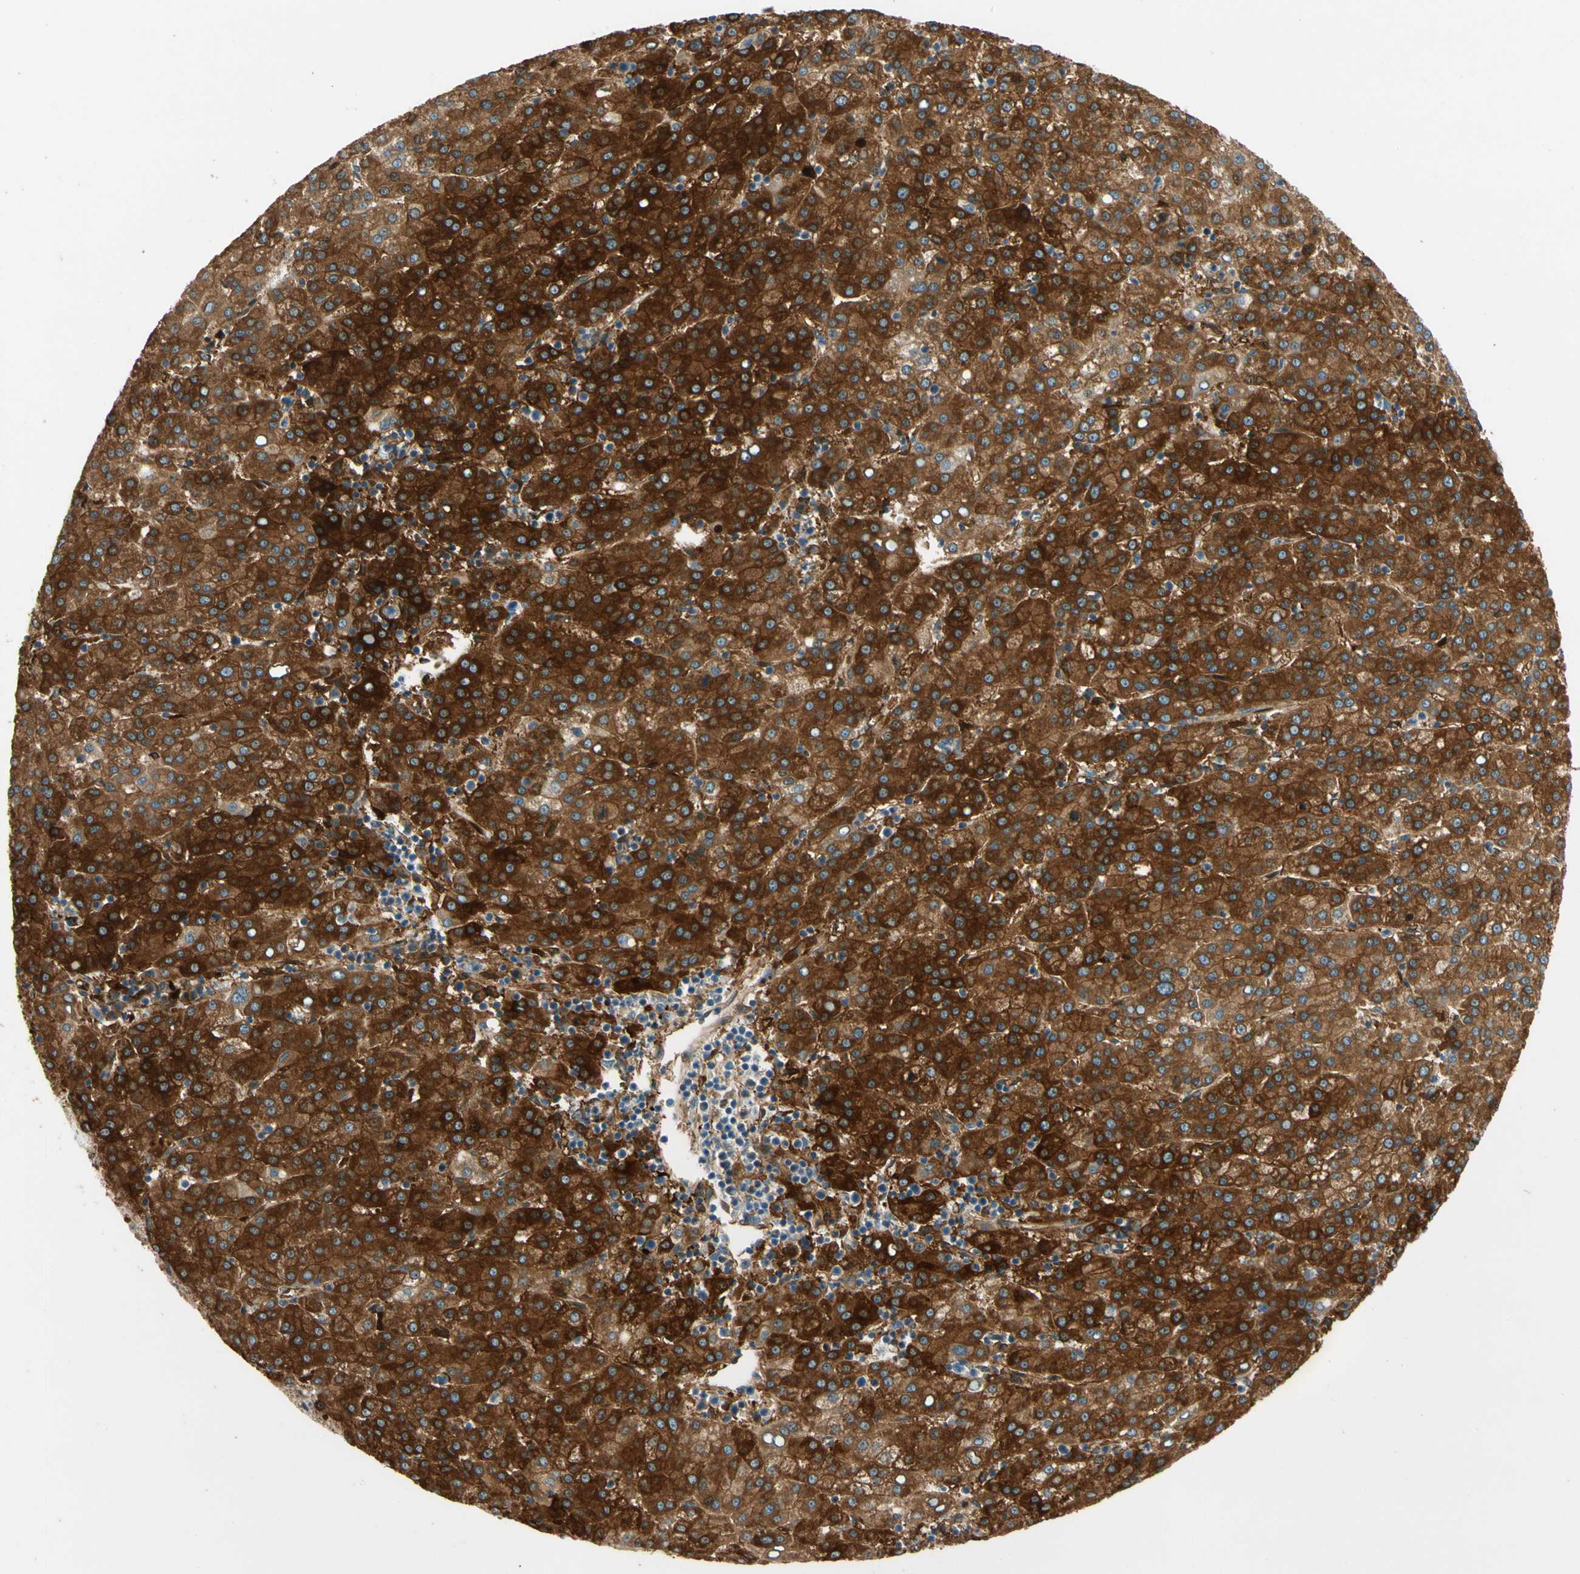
{"staining": {"intensity": "strong", "quantity": ">75%", "location": "cytoplasmic/membranous"}, "tissue": "liver cancer", "cell_type": "Tumor cells", "image_type": "cancer", "snomed": [{"axis": "morphology", "description": "Carcinoma, Hepatocellular, NOS"}, {"axis": "topography", "description": "Liver"}], "caption": "Protein staining by immunohistochemistry (IHC) shows strong cytoplasmic/membranous expression in approximately >75% of tumor cells in liver cancer.", "gene": "PARP14", "patient": {"sex": "female", "age": 58}}